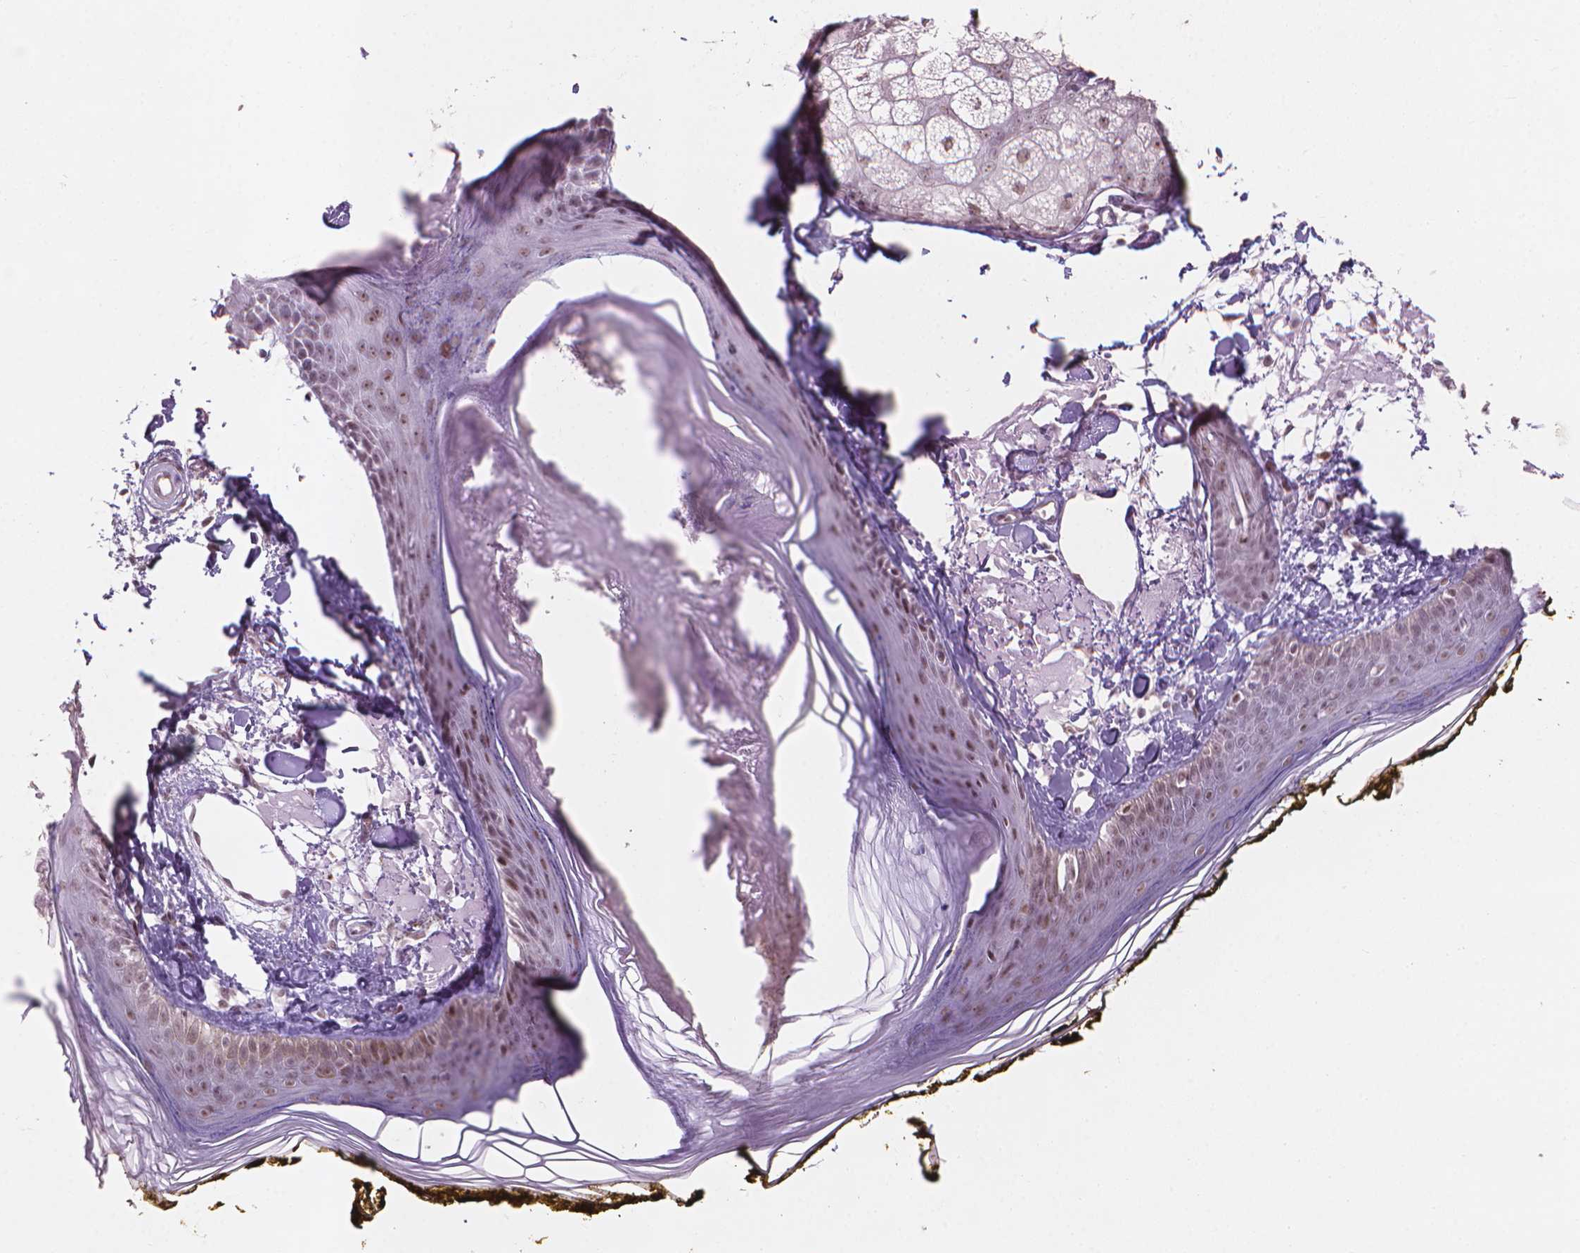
{"staining": {"intensity": "moderate", "quantity": "25%-75%", "location": "nuclear"}, "tissue": "skin", "cell_type": "Fibroblasts", "image_type": "normal", "snomed": [{"axis": "morphology", "description": "Normal tissue, NOS"}, {"axis": "topography", "description": "Skin"}], "caption": "Immunohistochemistry (IHC) micrograph of normal skin stained for a protein (brown), which exhibits medium levels of moderate nuclear staining in approximately 25%-75% of fibroblasts.", "gene": "HES7", "patient": {"sex": "male", "age": 76}}